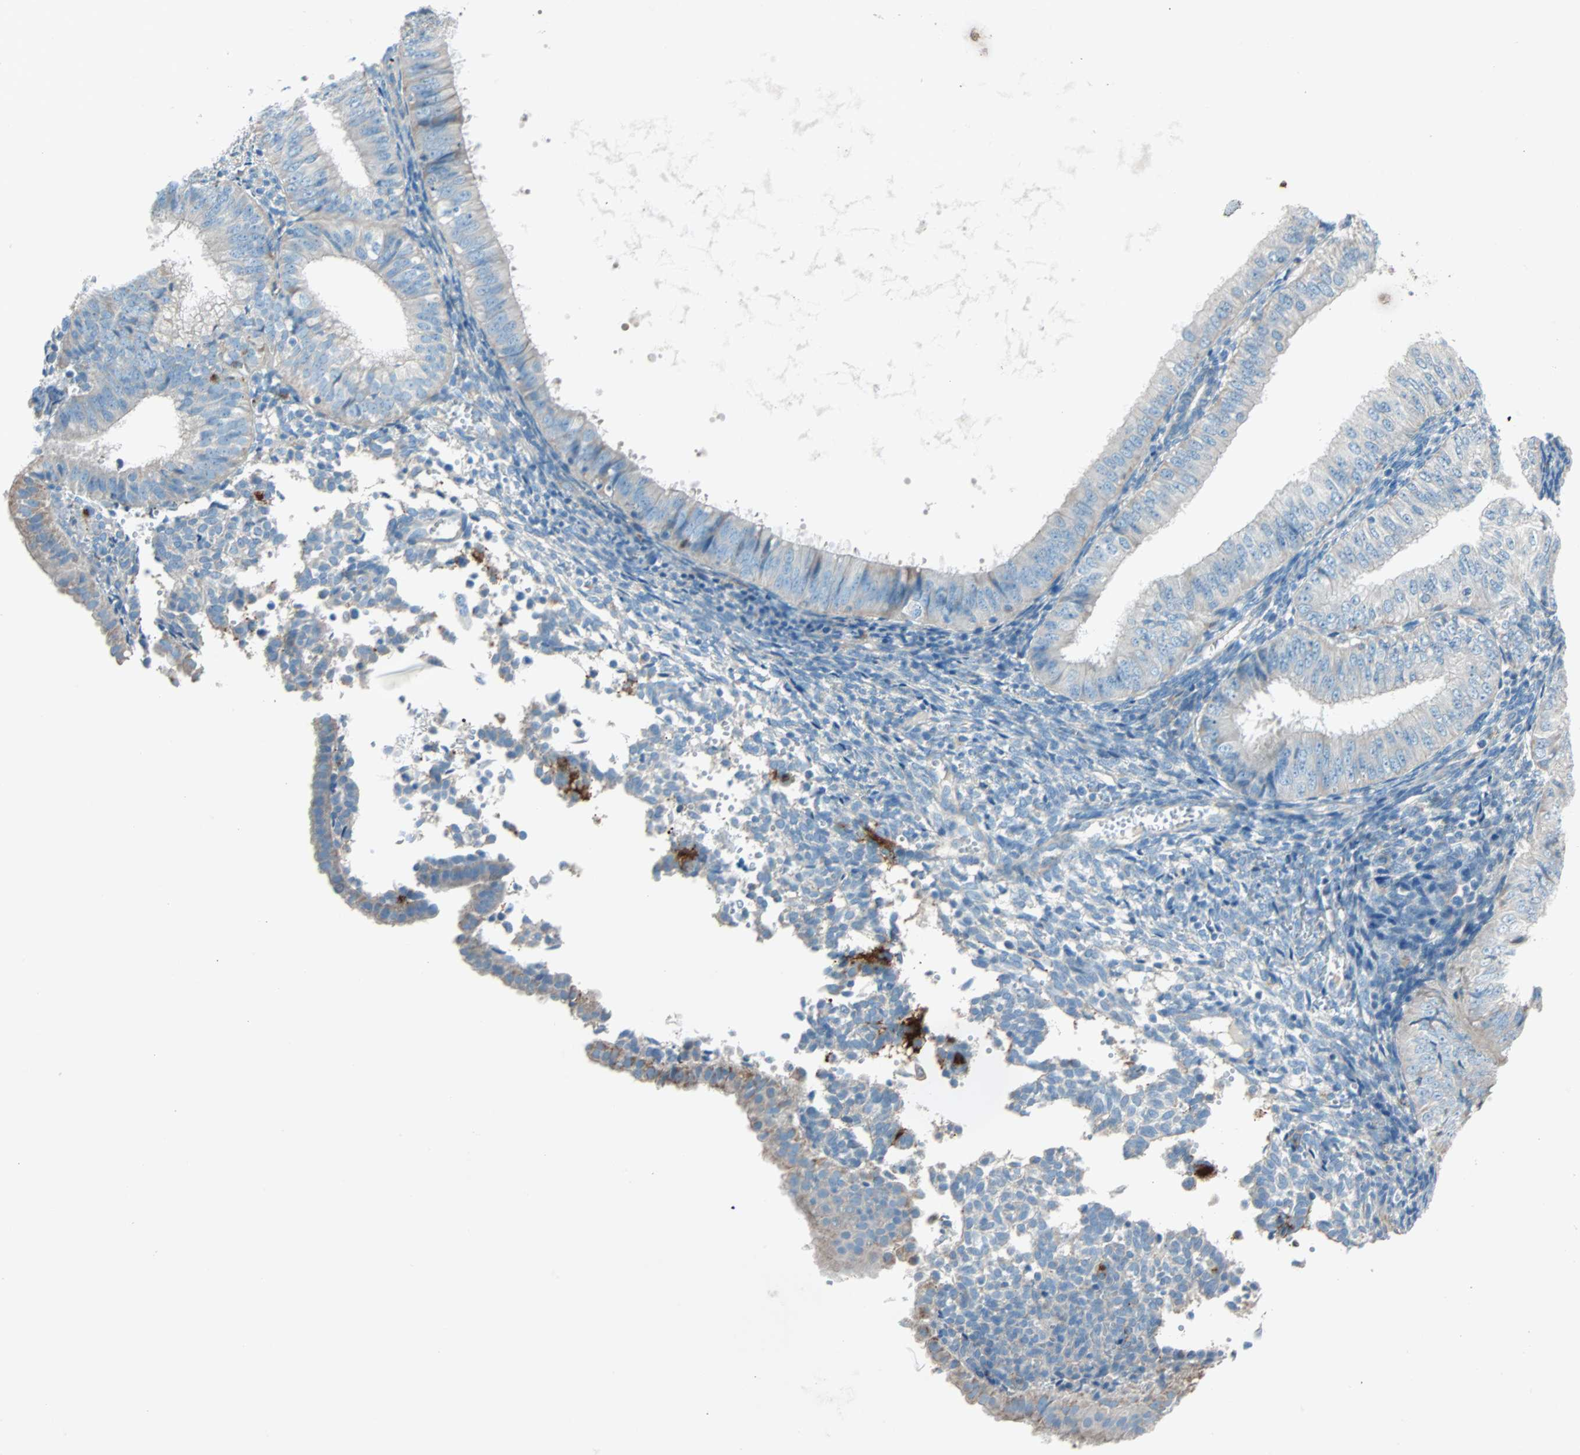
{"staining": {"intensity": "moderate", "quantity": ">75%", "location": "cytoplasmic/membranous"}, "tissue": "endometrial cancer", "cell_type": "Tumor cells", "image_type": "cancer", "snomed": [{"axis": "morphology", "description": "Normal tissue, NOS"}, {"axis": "morphology", "description": "Adenocarcinoma, NOS"}, {"axis": "topography", "description": "Endometrium"}], "caption": "Adenocarcinoma (endometrial) stained for a protein displays moderate cytoplasmic/membranous positivity in tumor cells.", "gene": "LY6G6F", "patient": {"sex": "female", "age": 53}}